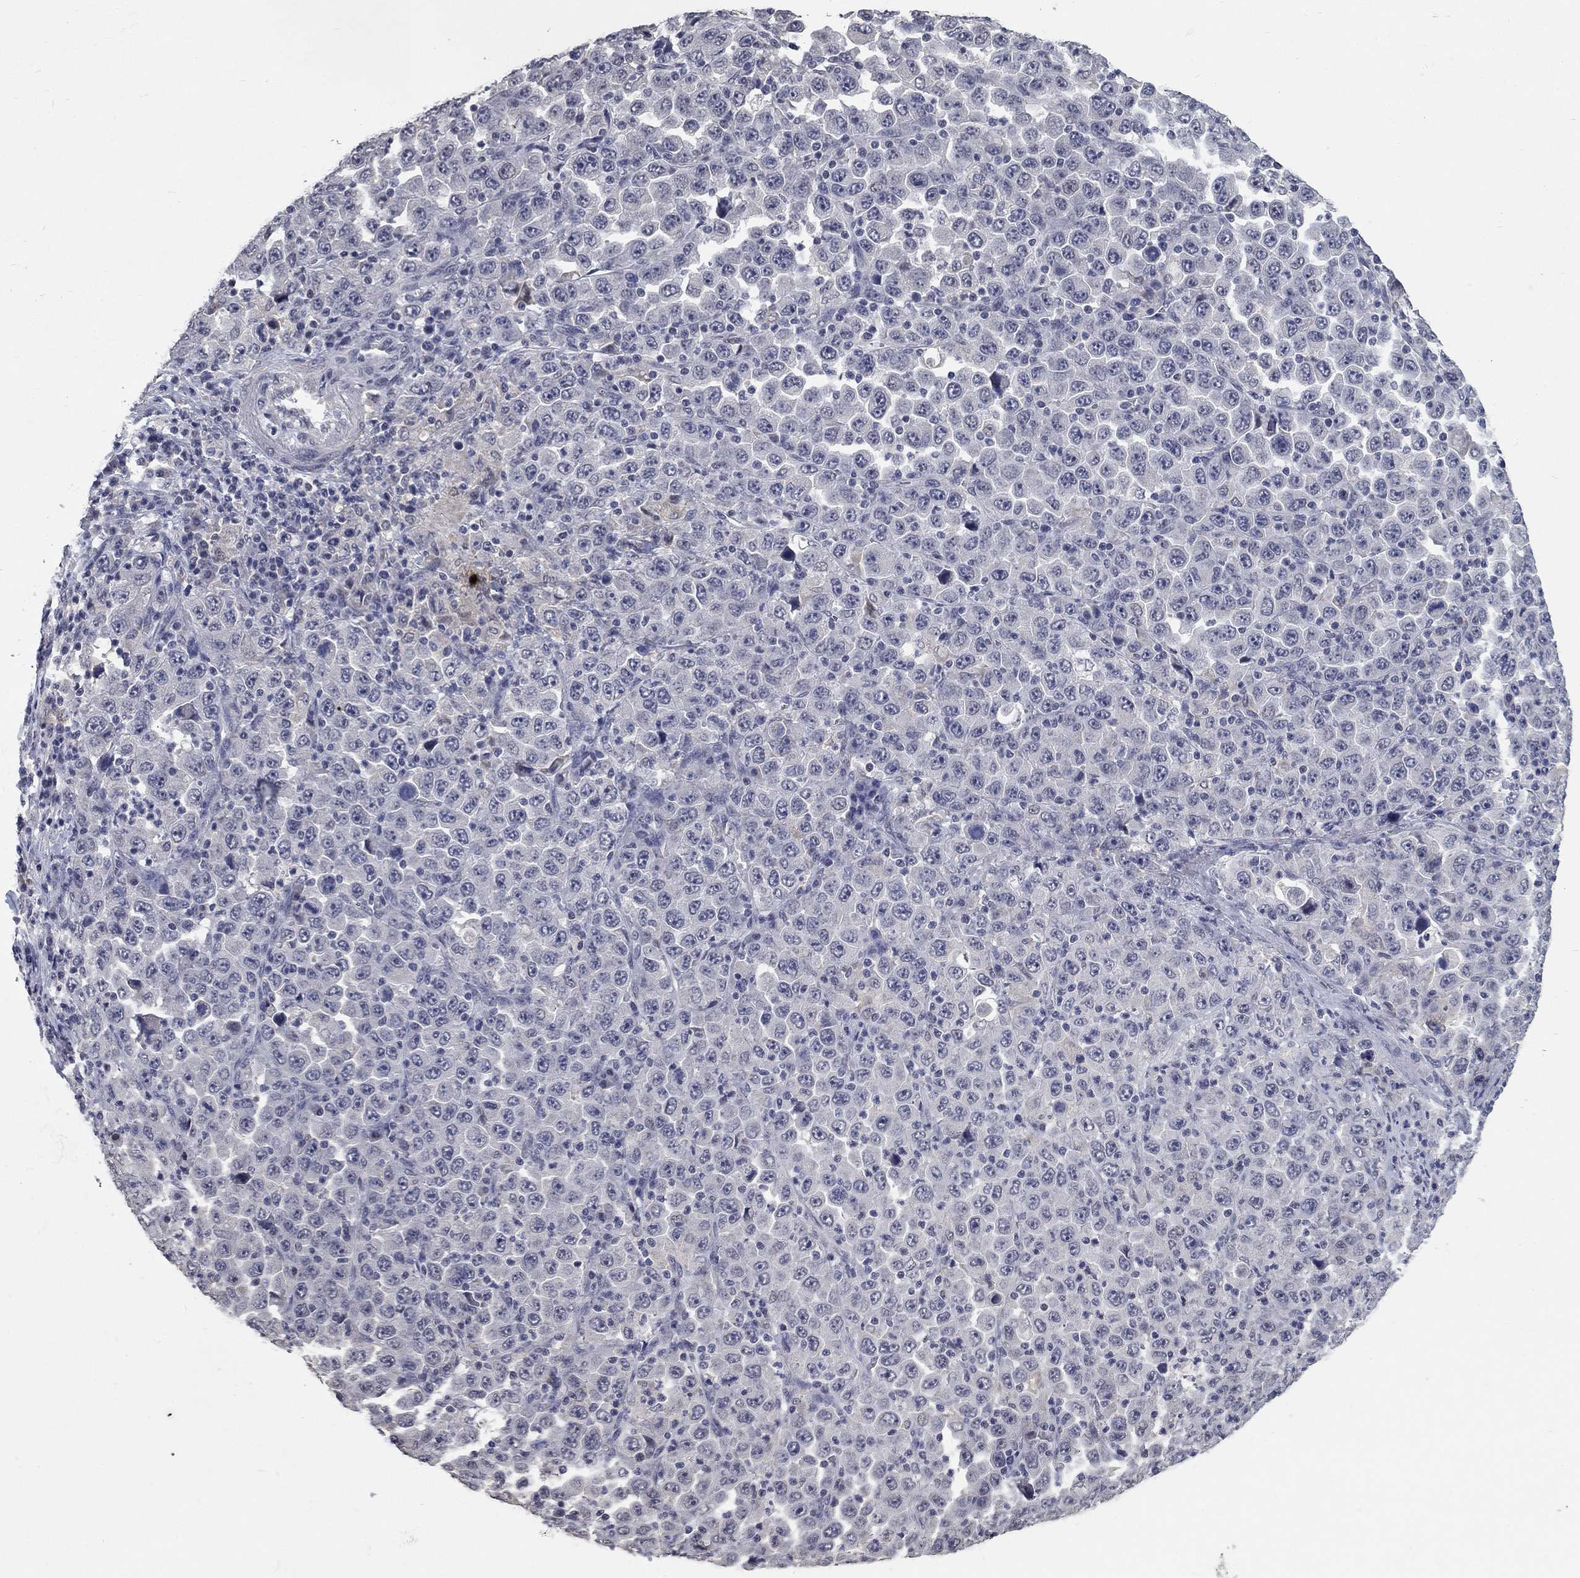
{"staining": {"intensity": "negative", "quantity": "none", "location": "none"}, "tissue": "stomach cancer", "cell_type": "Tumor cells", "image_type": "cancer", "snomed": [{"axis": "morphology", "description": "Normal tissue, NOS"}, {"axis": "morphology", "description": "Adenocarcinoma, NOS"}, {"axis": "topography", "description": "Stomach, upper"}, {"axis": "topography", "description": "Stomach"}], "caption": "Immunohistochemical staining of human stomach cancer exhibits no significant expression in tumor cells. Nuclei are stained in blue.", "gene": "SPATA33", "patient": {"sex": "male", "age": 59}}